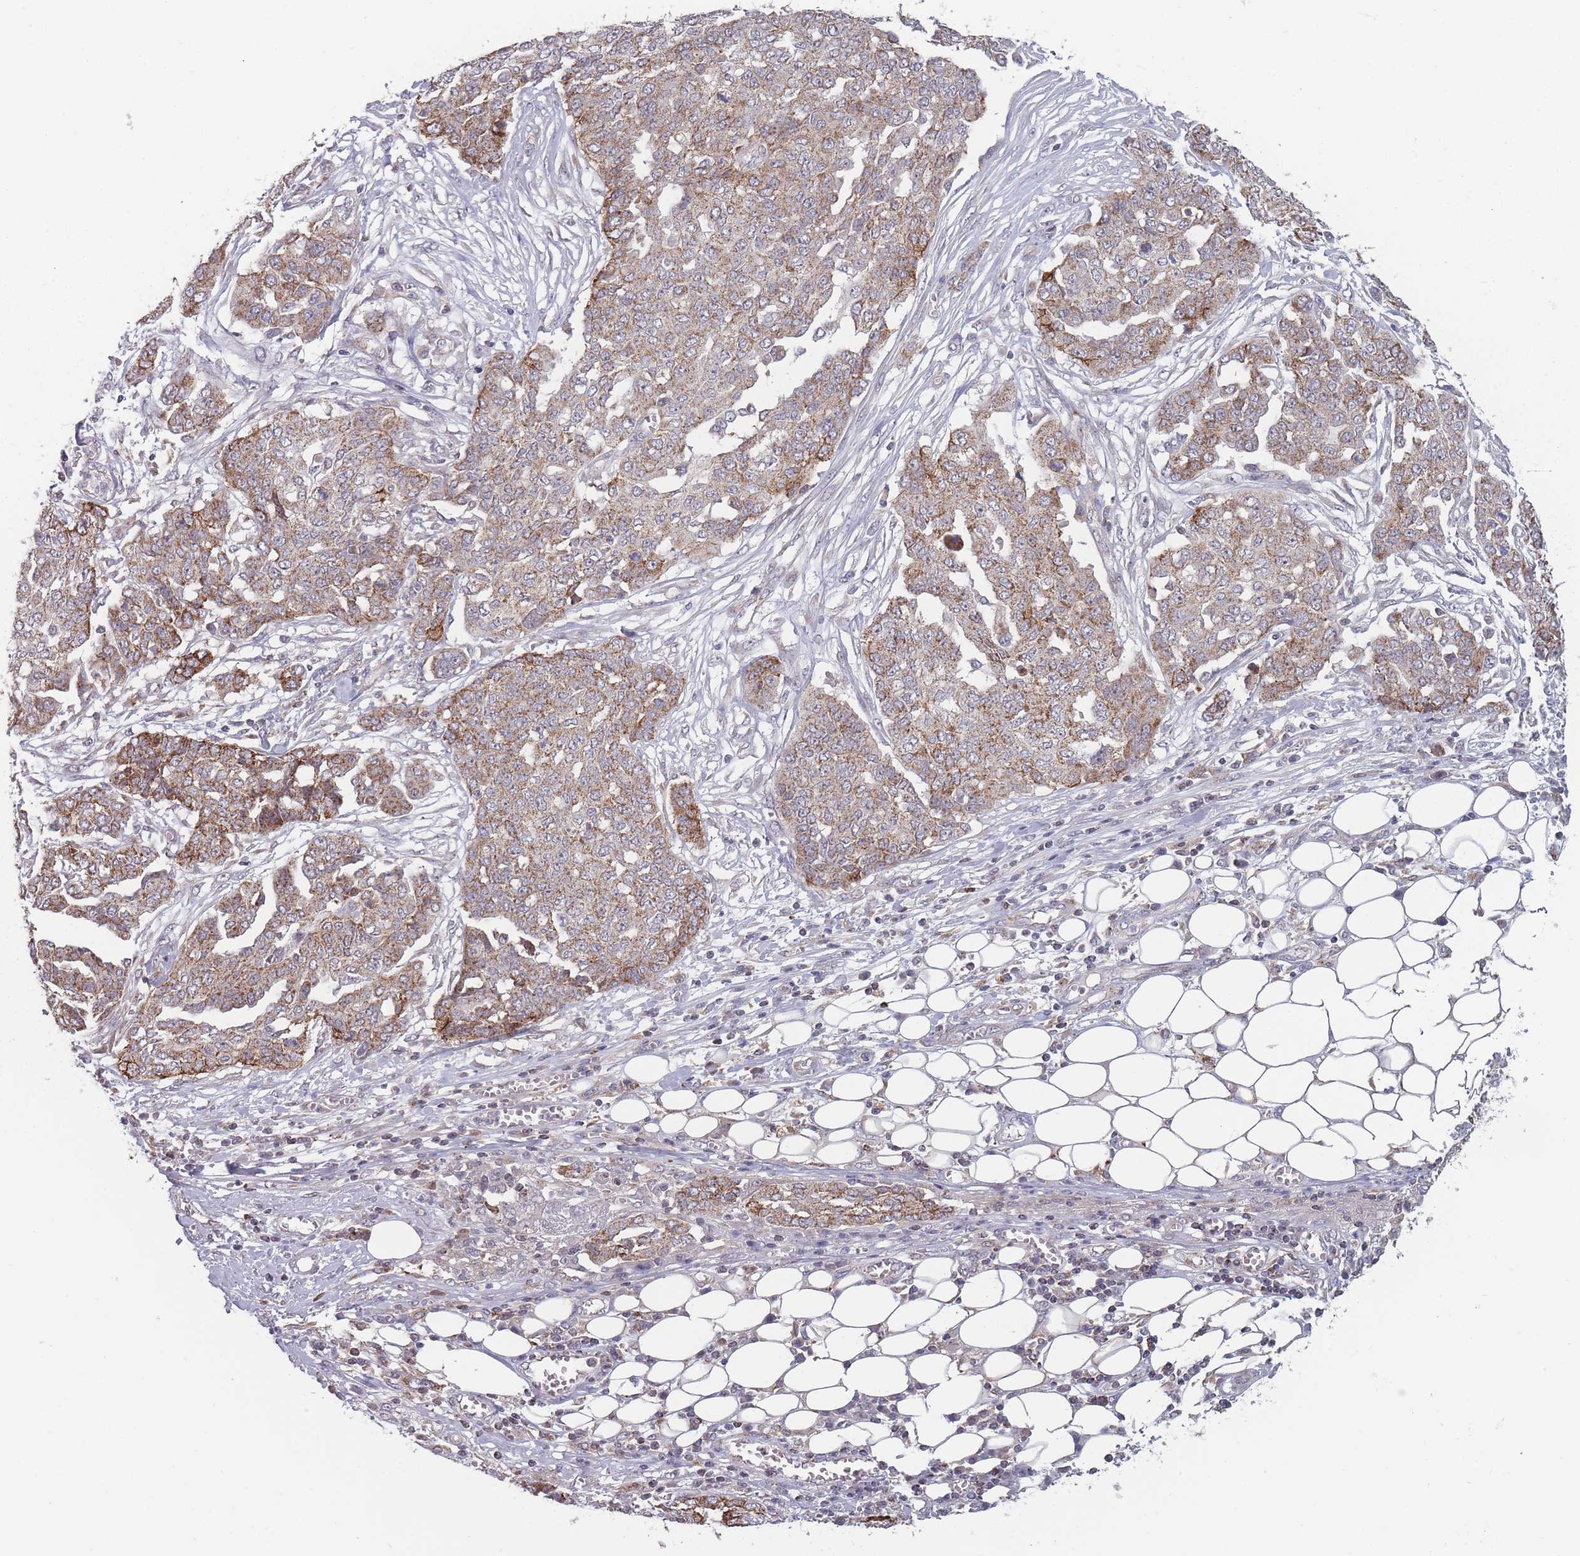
{"staining": {"intensity": "moderate", "quantity": ">75%", "location": "cytoplasmic/membranous"}, "tissue": "ovarian cancer", "cell_type": "Tumor cells", "image_type": "cancer", "snomed": [{"axis": "morphology", "description": "Cystadenocarcinoma, serous, NOS"}, {"axis": "topography", "description": "Soft tissue"}, {"axis": "topography", "description": "Ovary"}], "caption": "A brown stain shows moderate cytoplasmic/membranous expression of a protein in ovarian cancer tumor cells.", "gene": "TMEM232", "patient": {"sex": "female", "age": 57}}